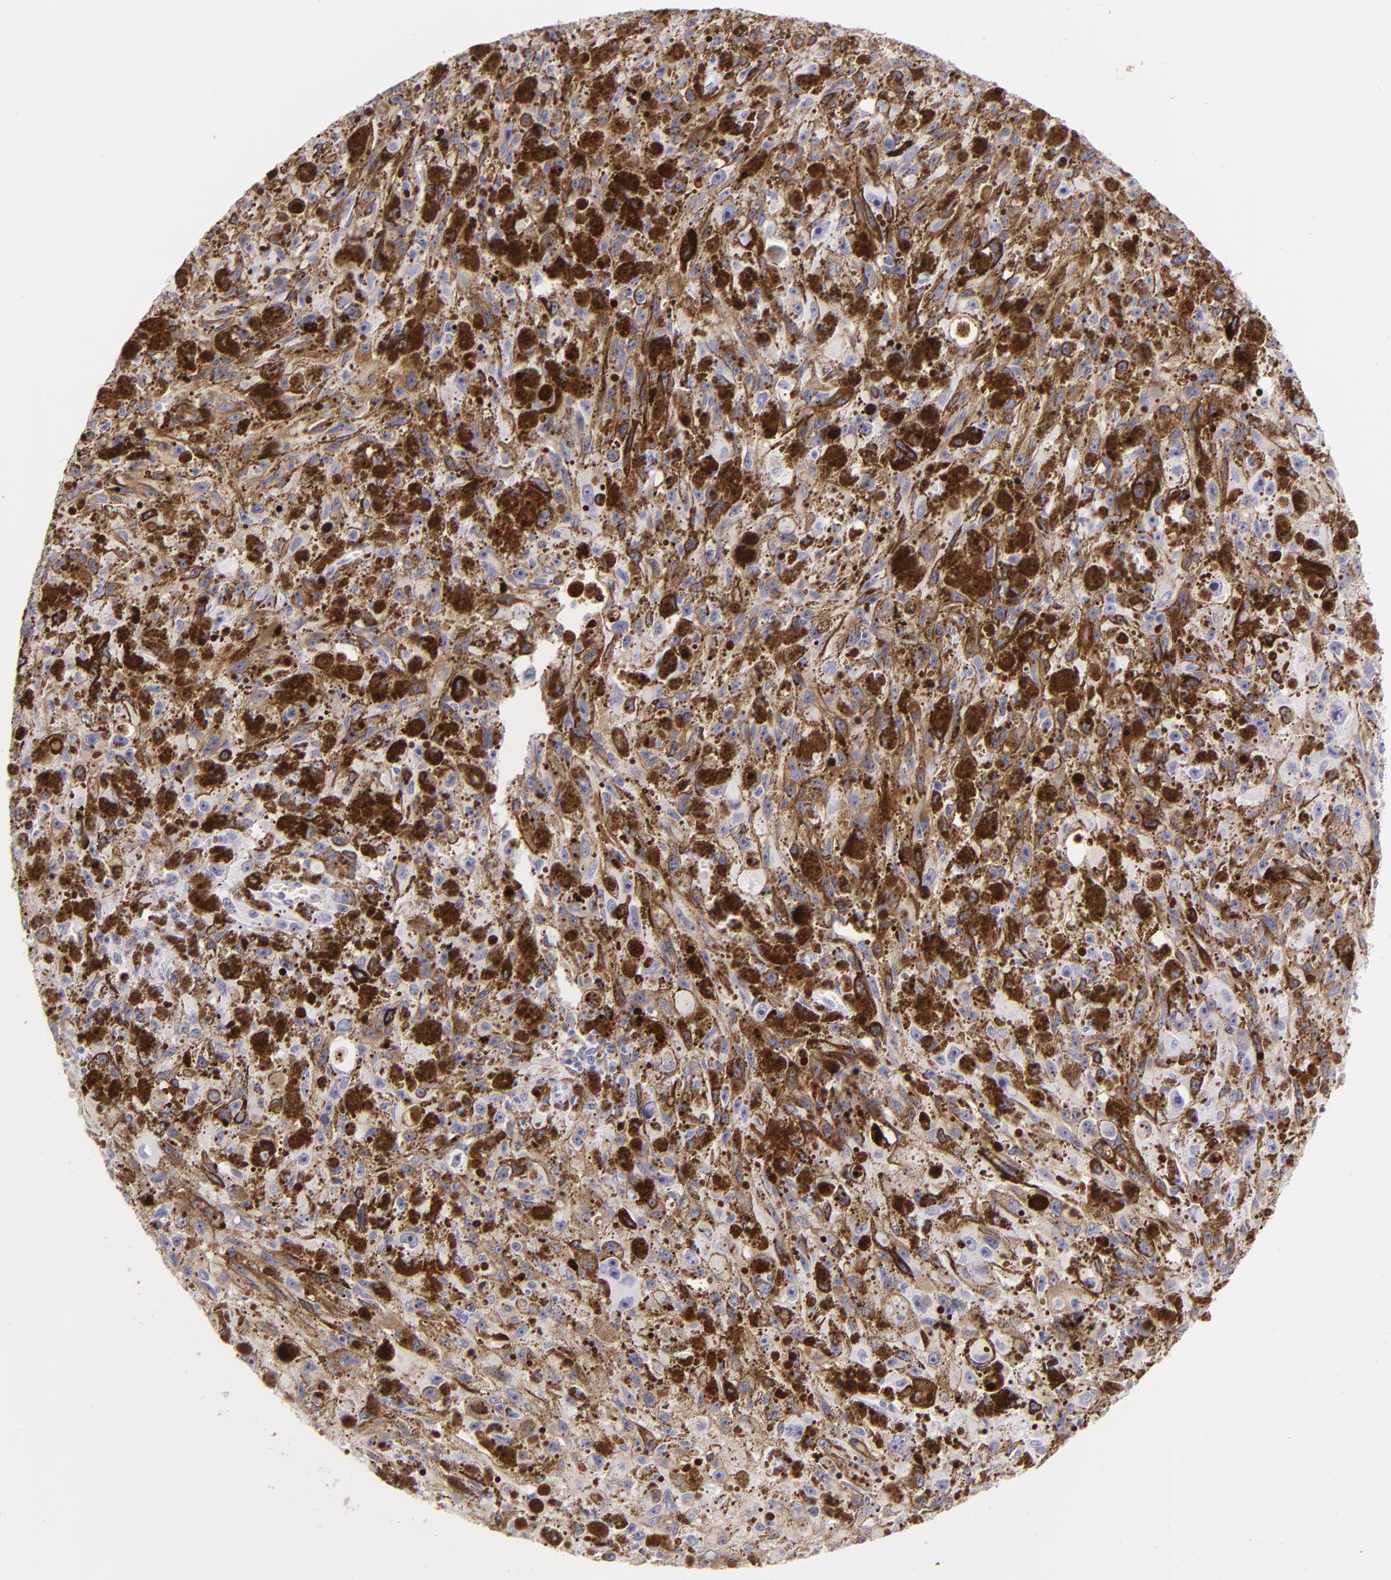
{"staining": {"intensity": "negative", "quantity": "none", "location": "none"}, "tissue": "melanoma", "cell_type": "Tumor cells", "image_type": "cancer", "snomed": [{"axis": "morphology", "description": "Malignant melanoma, NOS"}, {"axis": "topography", "description": "Skin"}], "caption": "Image shows no protein positivity in tumor cells of melanoma tissue. Brightfield microscopy of immunohistochemistry stained with DAB (3,3'-diaminobenzidine) (brown) and hematoxylin (blue), captured at high magnification.", "gene": "FABP1", "patient": {"sex": "female", "age": 104}}